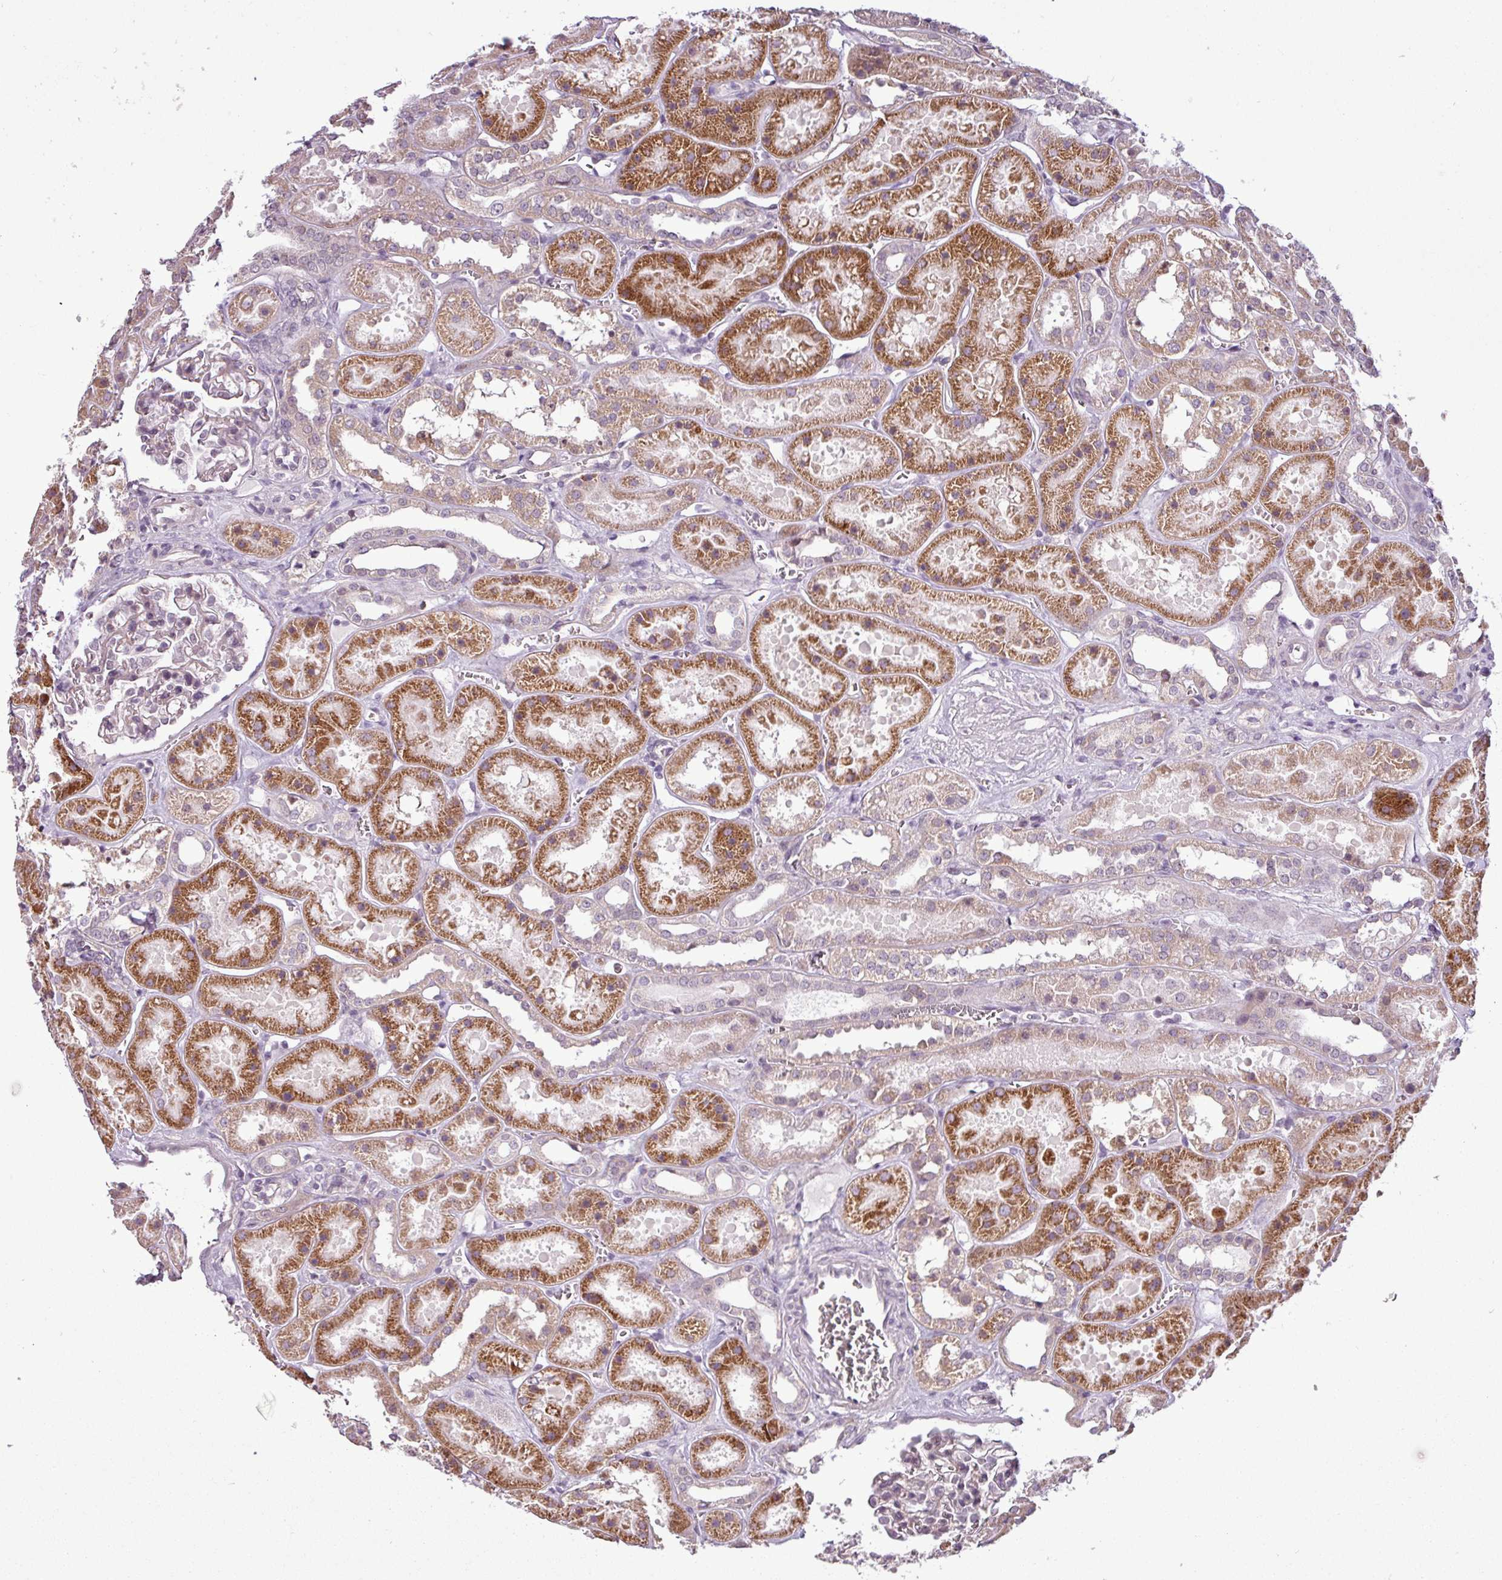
{"staining": {"intensity": "negative", "quantity": "none", "location": "none"}, "tissue": "kidney", "cell_type": "Cells in glomeruli", "image_type": "normal", "snomed": [{"axis": "morphology", "description": "Normal tissue, NOS"}, {"axis": "topography", "description": "Kidney"}], "caption": "An immunohistochemistry histopathology image of benign kidney is shown. There is no staining in cells in glomeruli of kidney.", "gene": "GPT2", "patient": {"sex": "female", "age": 41}}